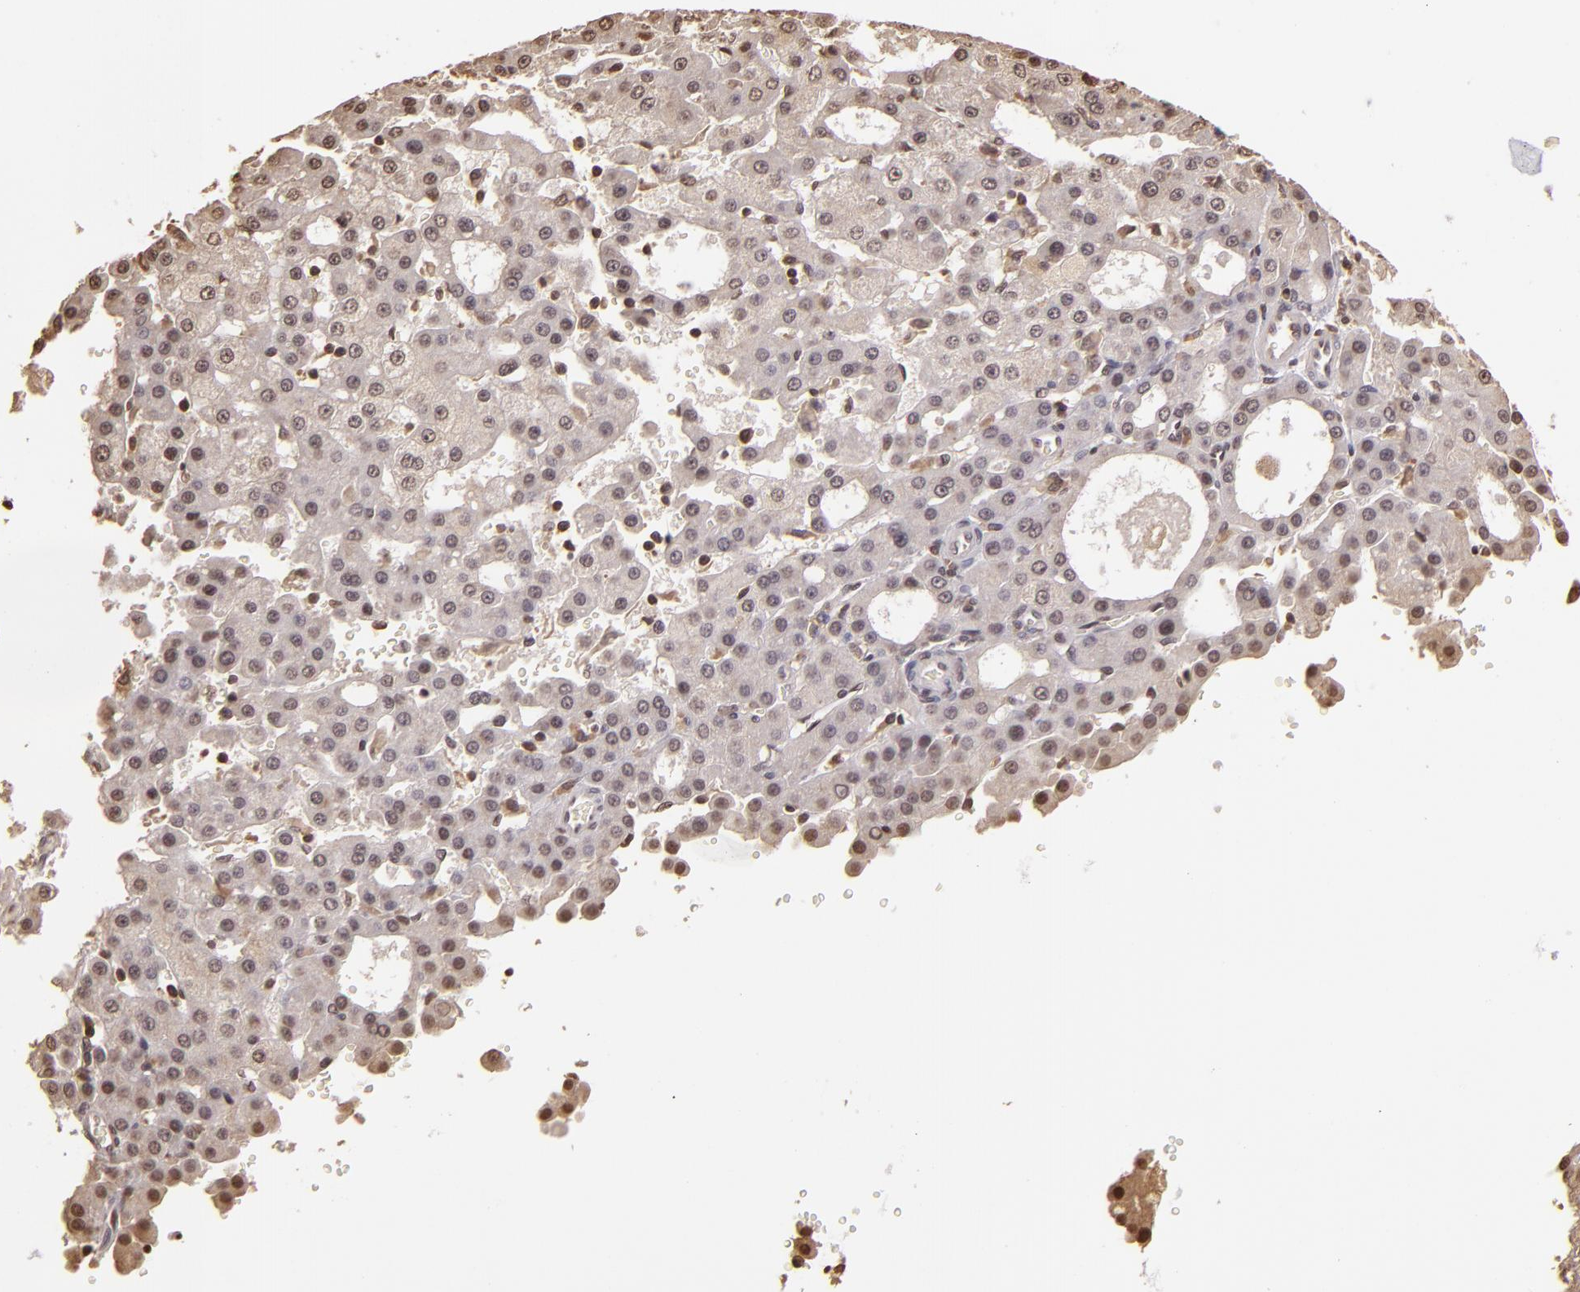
{"staining": {"intensity": "weak", "quantity": "<25%", "location": "nuclear"}, "tissue": "liver cancer", "cell_type": "Tumor cells", "image_type": "cancer", "snomed": [{"axis": "morphology", "description": "Carcinoma, Hepatocellular, NOS"}, {"axis": "topography", "description": "Liver"}], "caption": "Immunohistochemistry photomicrograph of neoplastic tissue: liver hepatocellular carcinoma stained with DAB shows no significant protein positivity in tumor cells.", "gene": "ARPC2", "patient": {"sex": "male", "age": 47}}